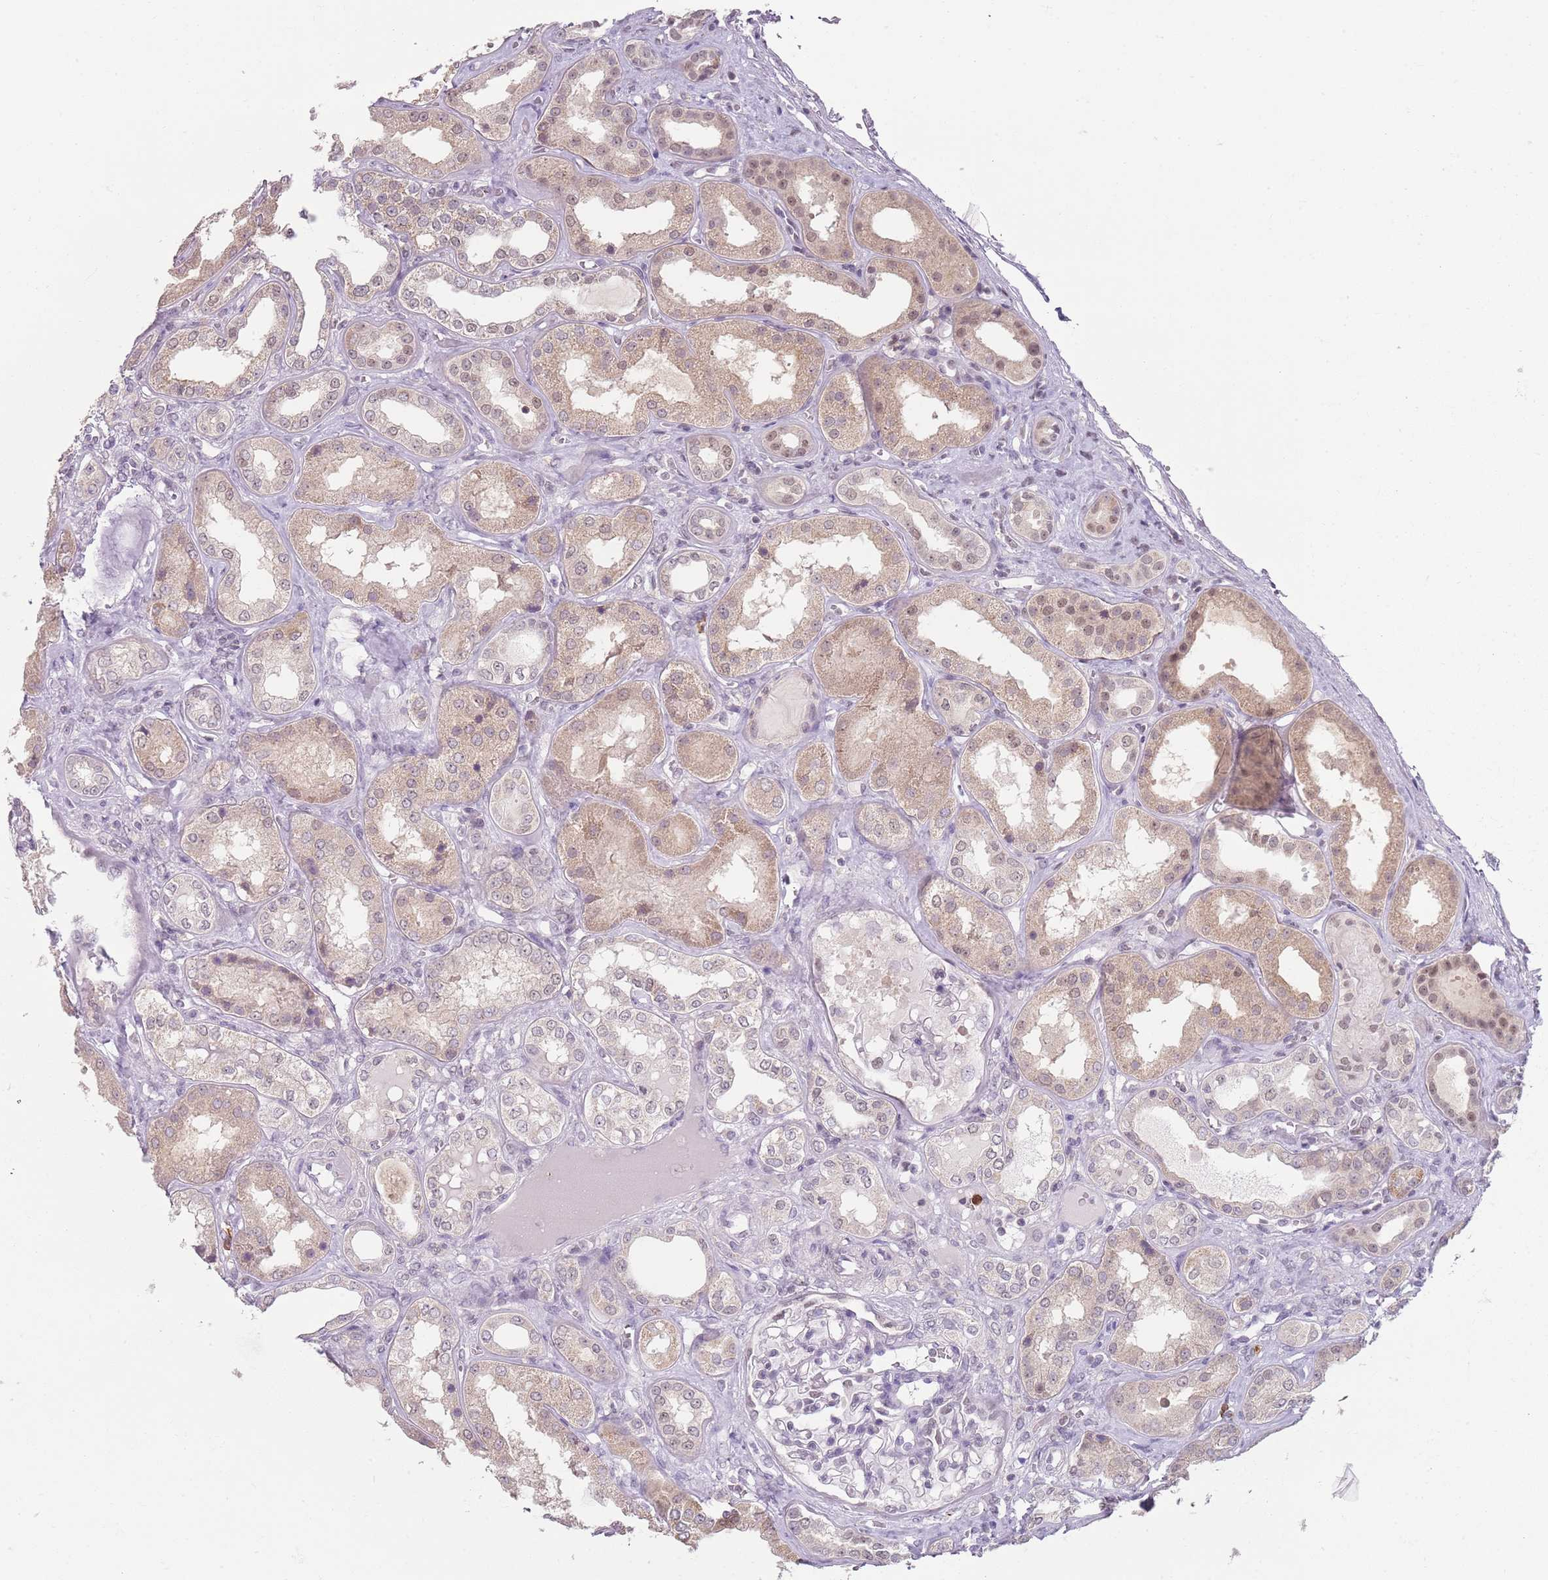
{"staining": {"intensity": "negative", "quantity": "none", "location": "none"}, "tissue": "kidney", "cell_type": "Cells in glomeruli", "image_type": "normal", "snomed": [{"axis": "morphology", "description": "Normal tissue, NOS"}, {"axis": "topography", "description": "Kidney"}], "caption": "Immunohistochemistry (IHC) micrograph of unremarkable kidney stained for a protein (brown), which demonstrates no staining in cells in glomeruli. (Stains: DAB (3,3'-diaminobenzidine) IHC with hematoxylin counter stain, Microscopy: brightfield microscopy at high magnification).", "gene": "SMARCAL1", "patient": {"sex": "female", "age": 56}}